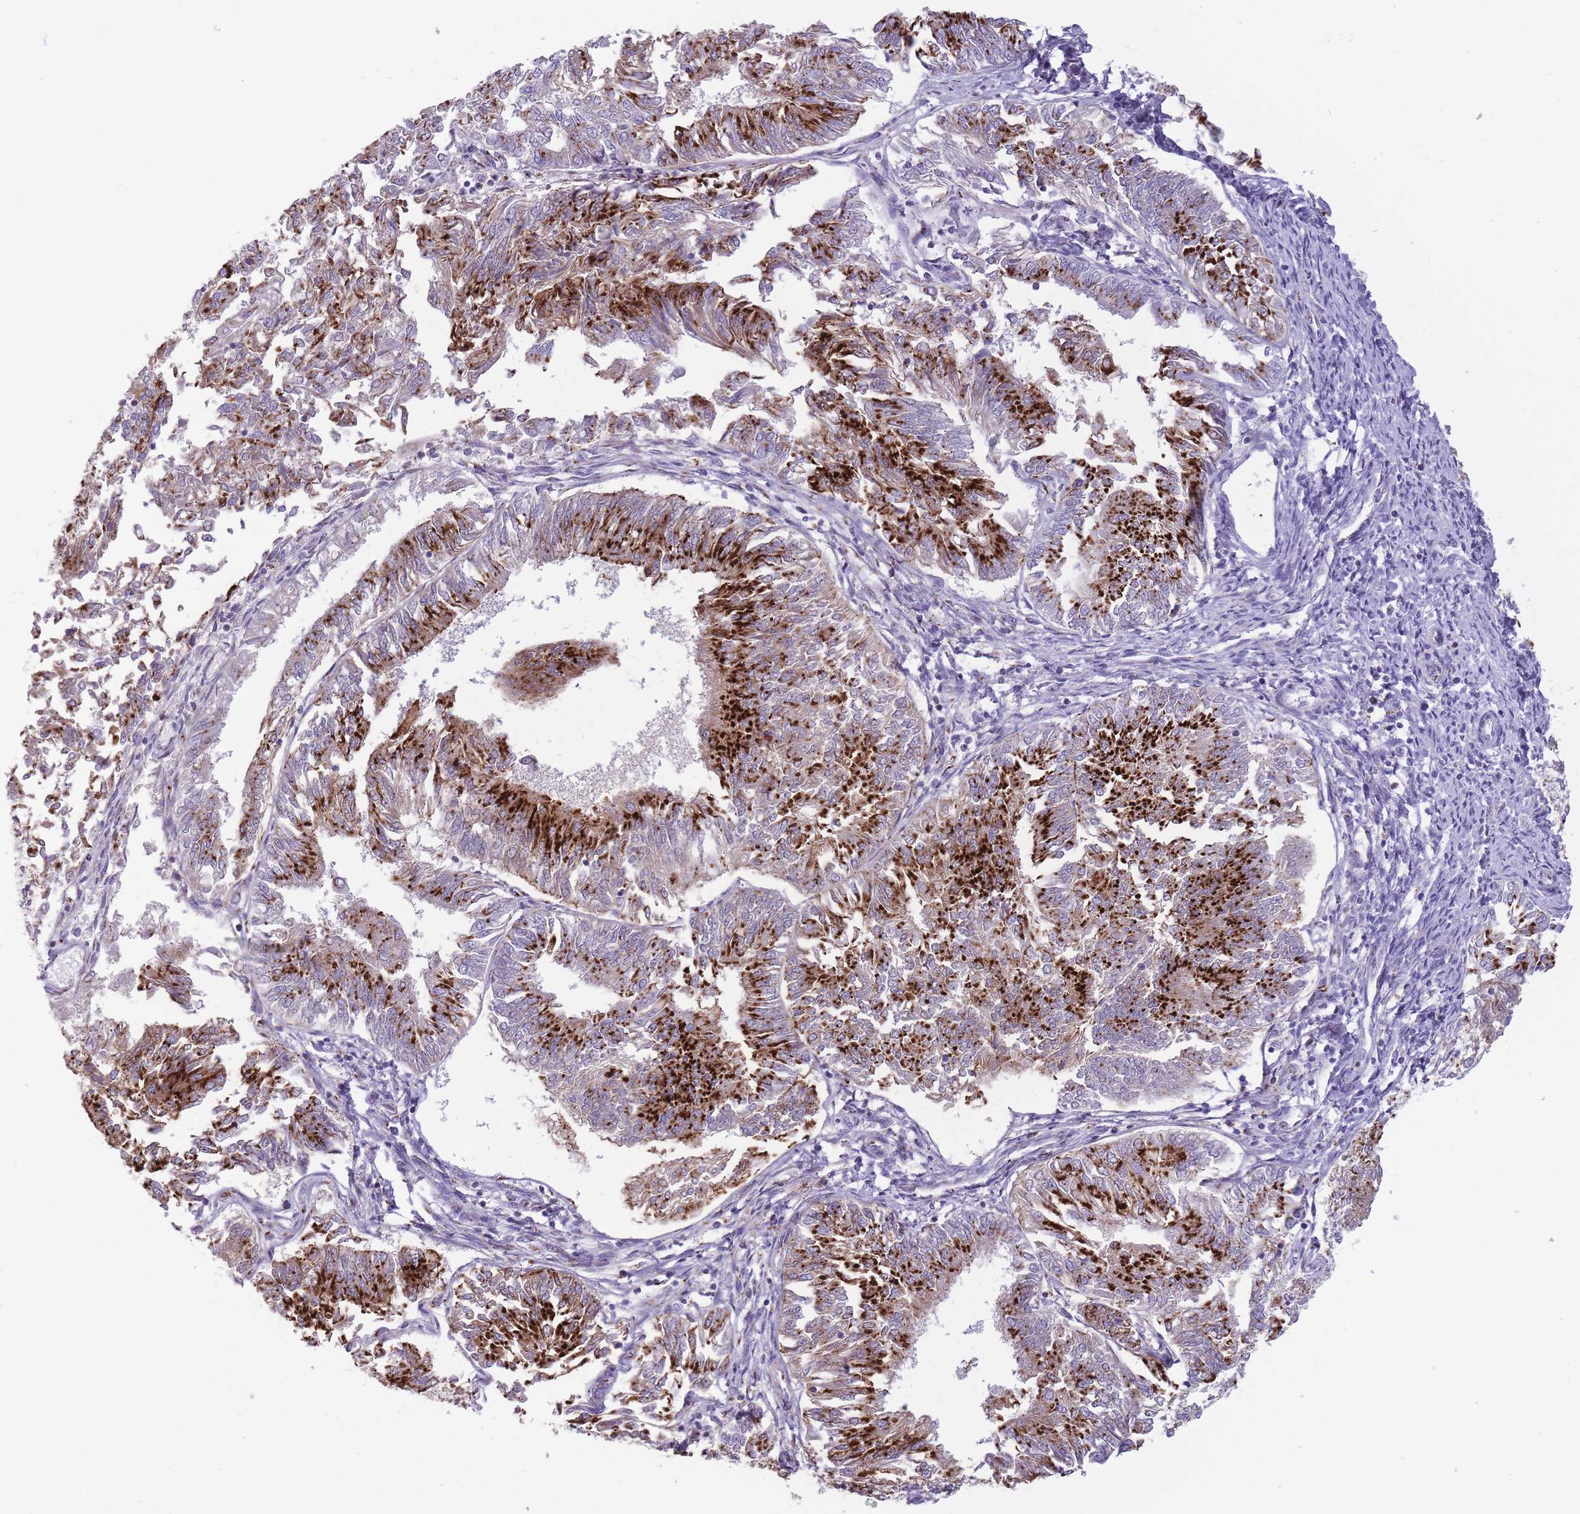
{"staining": {"intensity": "strong", "quantity": ">75%", "location": "cytoplasmic/membranous"}, "tissue": "endometrial cancer", "cell_type": "Tumor cells", "image_type": "cancer", "snomed": [{"axis": "morphology", "description": "Adenocarcinoma, NOS"}, {"axis": "topography", "description": "Endometrium"}], "caption": "Protein staining by IHC demonstrates strong cytoplasmic/membranous expression in about >75% of tumor cells in endometrial adenocarcinoma.", "gene": "B4GALT2", "patient": {"sex": "female", "age": 58}}